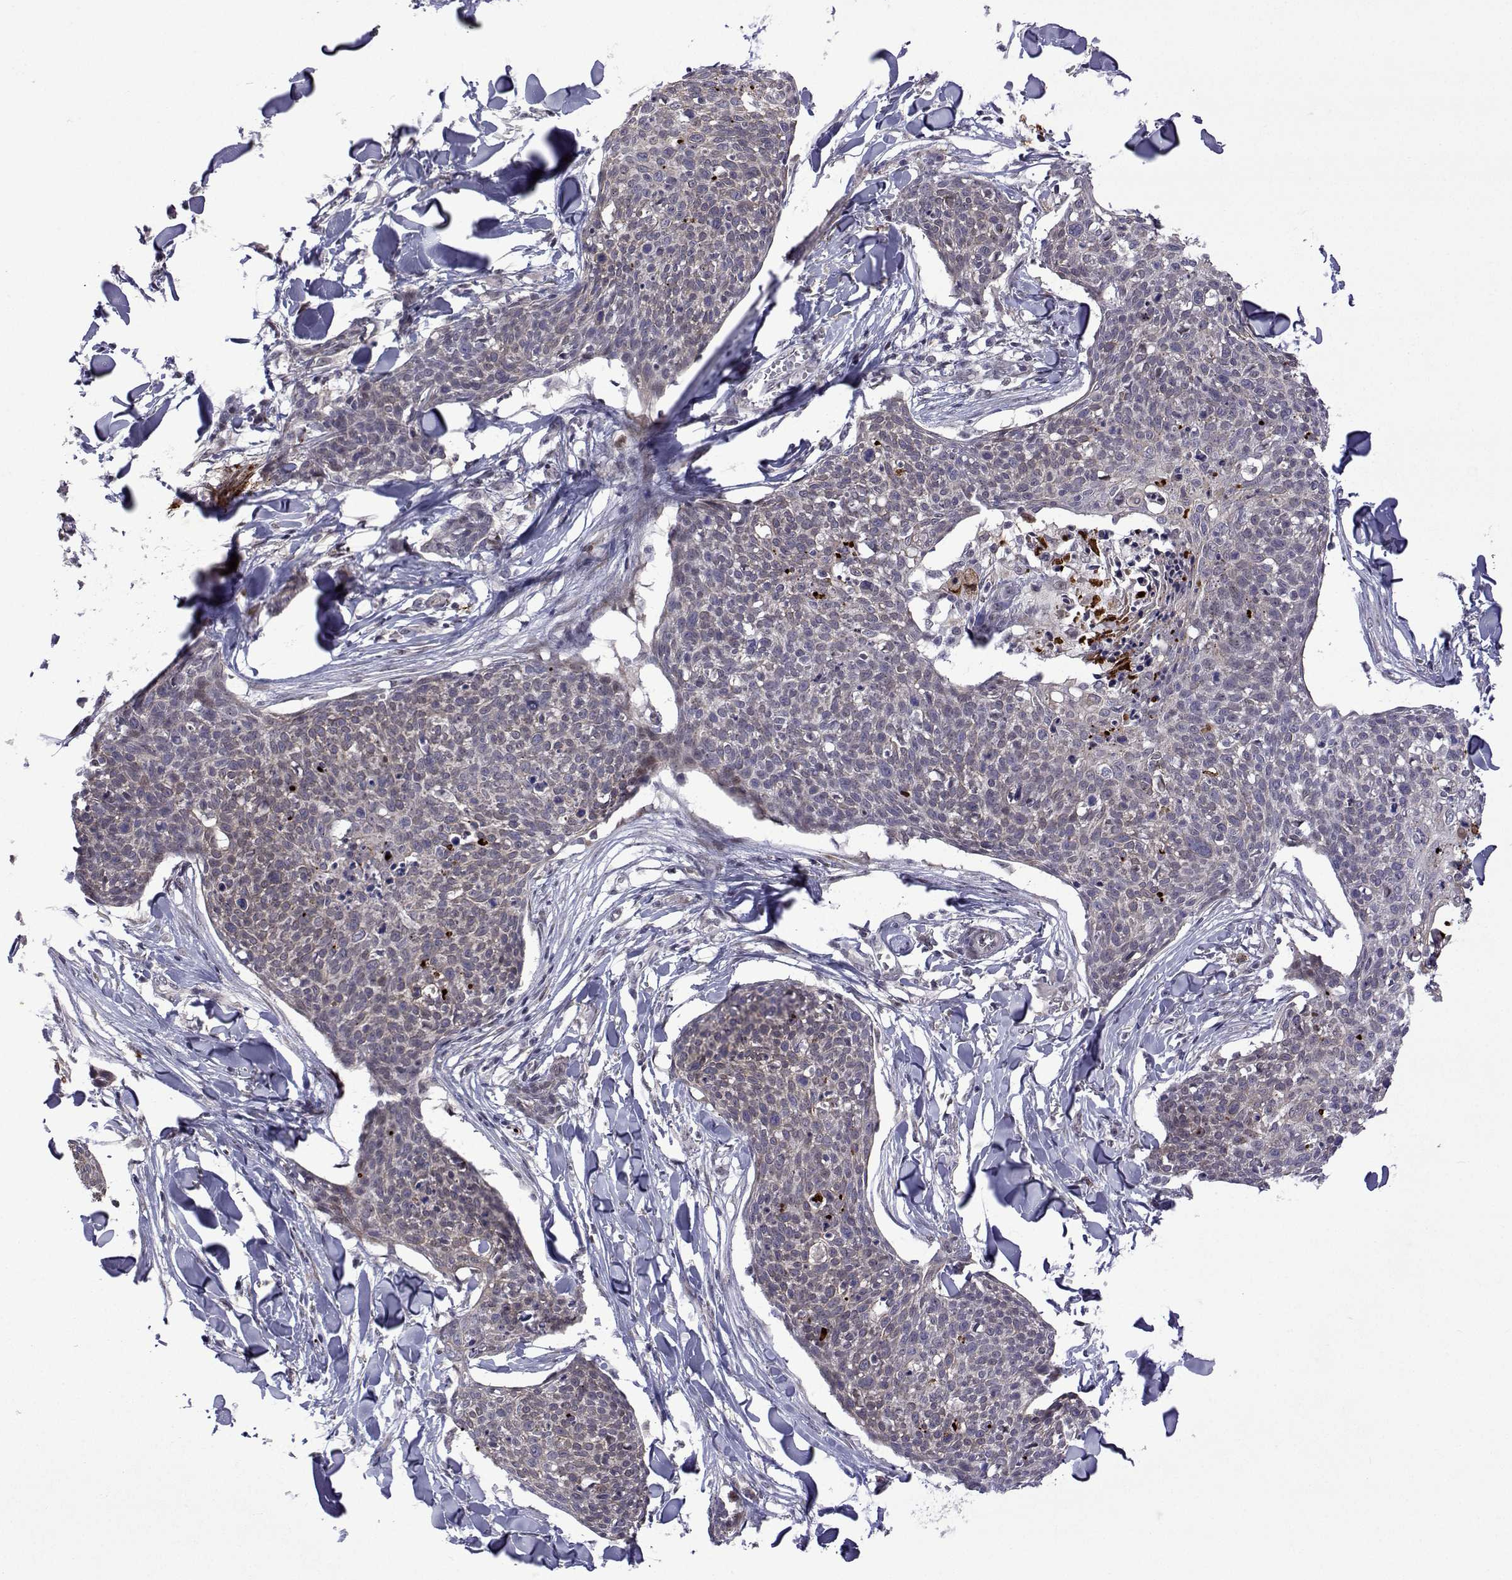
{"staining": {"intensity": "negative", "quantity": "none", "location": "none"}, "tissue": "skin cancer", "cell_type": "Tumor cells", "image_type": "cancer", "snomed": [{"axis": "morphology", "description": "Squamous cell carcinoma, NOS"}, {"axis": "topography", "description": "Skin"}, {"axis": "topography", "description": "Vulva"}], "caption": "Immunohistochemistry photomicrograph of human skin cancer stained for a protein (brown), which demonstrates no expression in tumor cells.", "gene": "EFCAB3", "patient": {"sex": "female", "age": 75}}